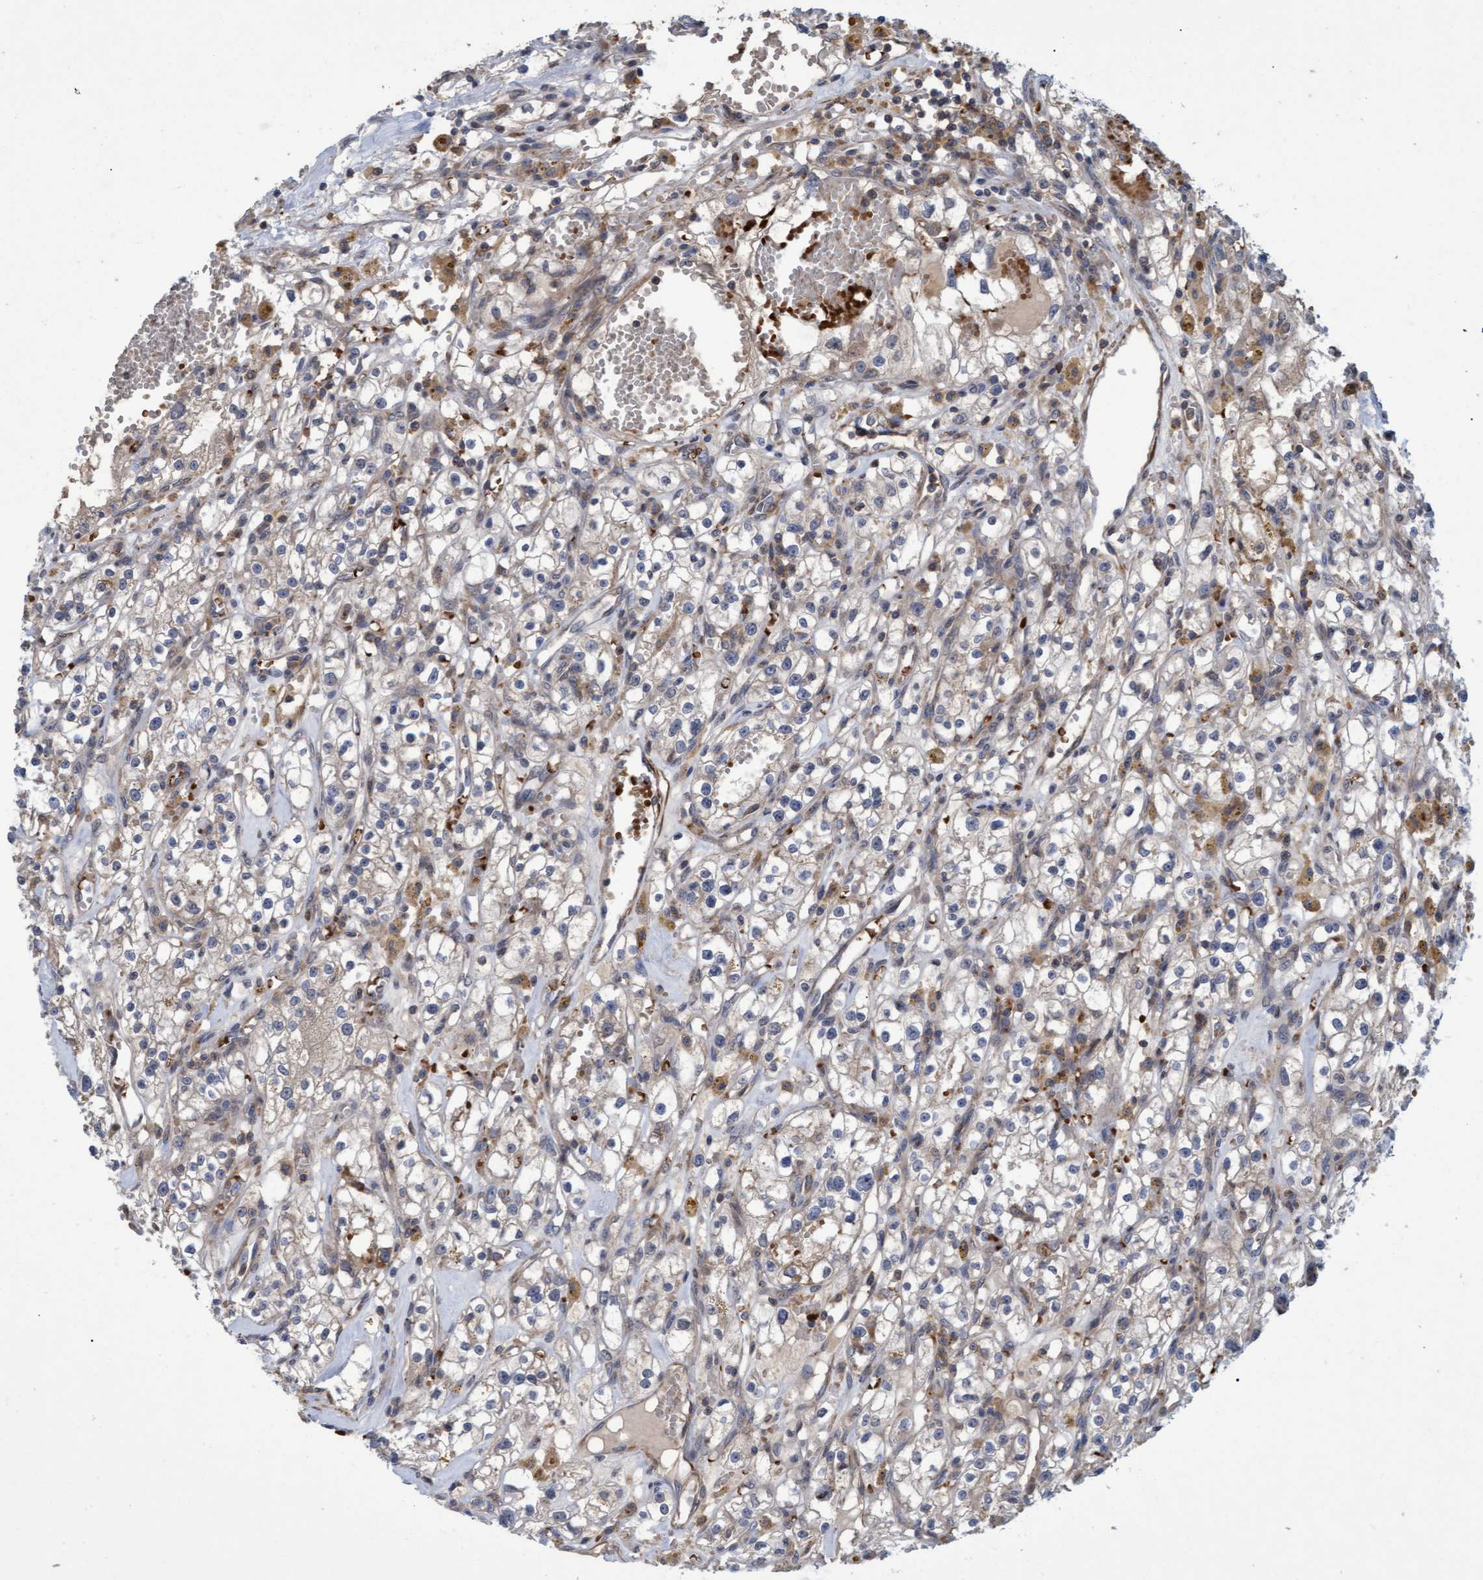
{"staining": {"intensity": "weak", "quantity": "<25%", "location": "cytoplasmic/membranous"}, "tissue": "renal cancer", "cell_type": "Tumor cells", "image_type": "cancer", "snomed": [{"axis": "morphology", "description": "Adenocarcinoma, NOS"}, {"axis": "topography", "description": "Kidney"}], "caption": "IHC image of neoplastic tissue: human renal adenocarcinoma stained with DAB (3,3'-diaminobenzidine) displays no significant protein staining in tumor cells.", "gene": "NAA15", "patient": {"sex": "male", "age": 56}}